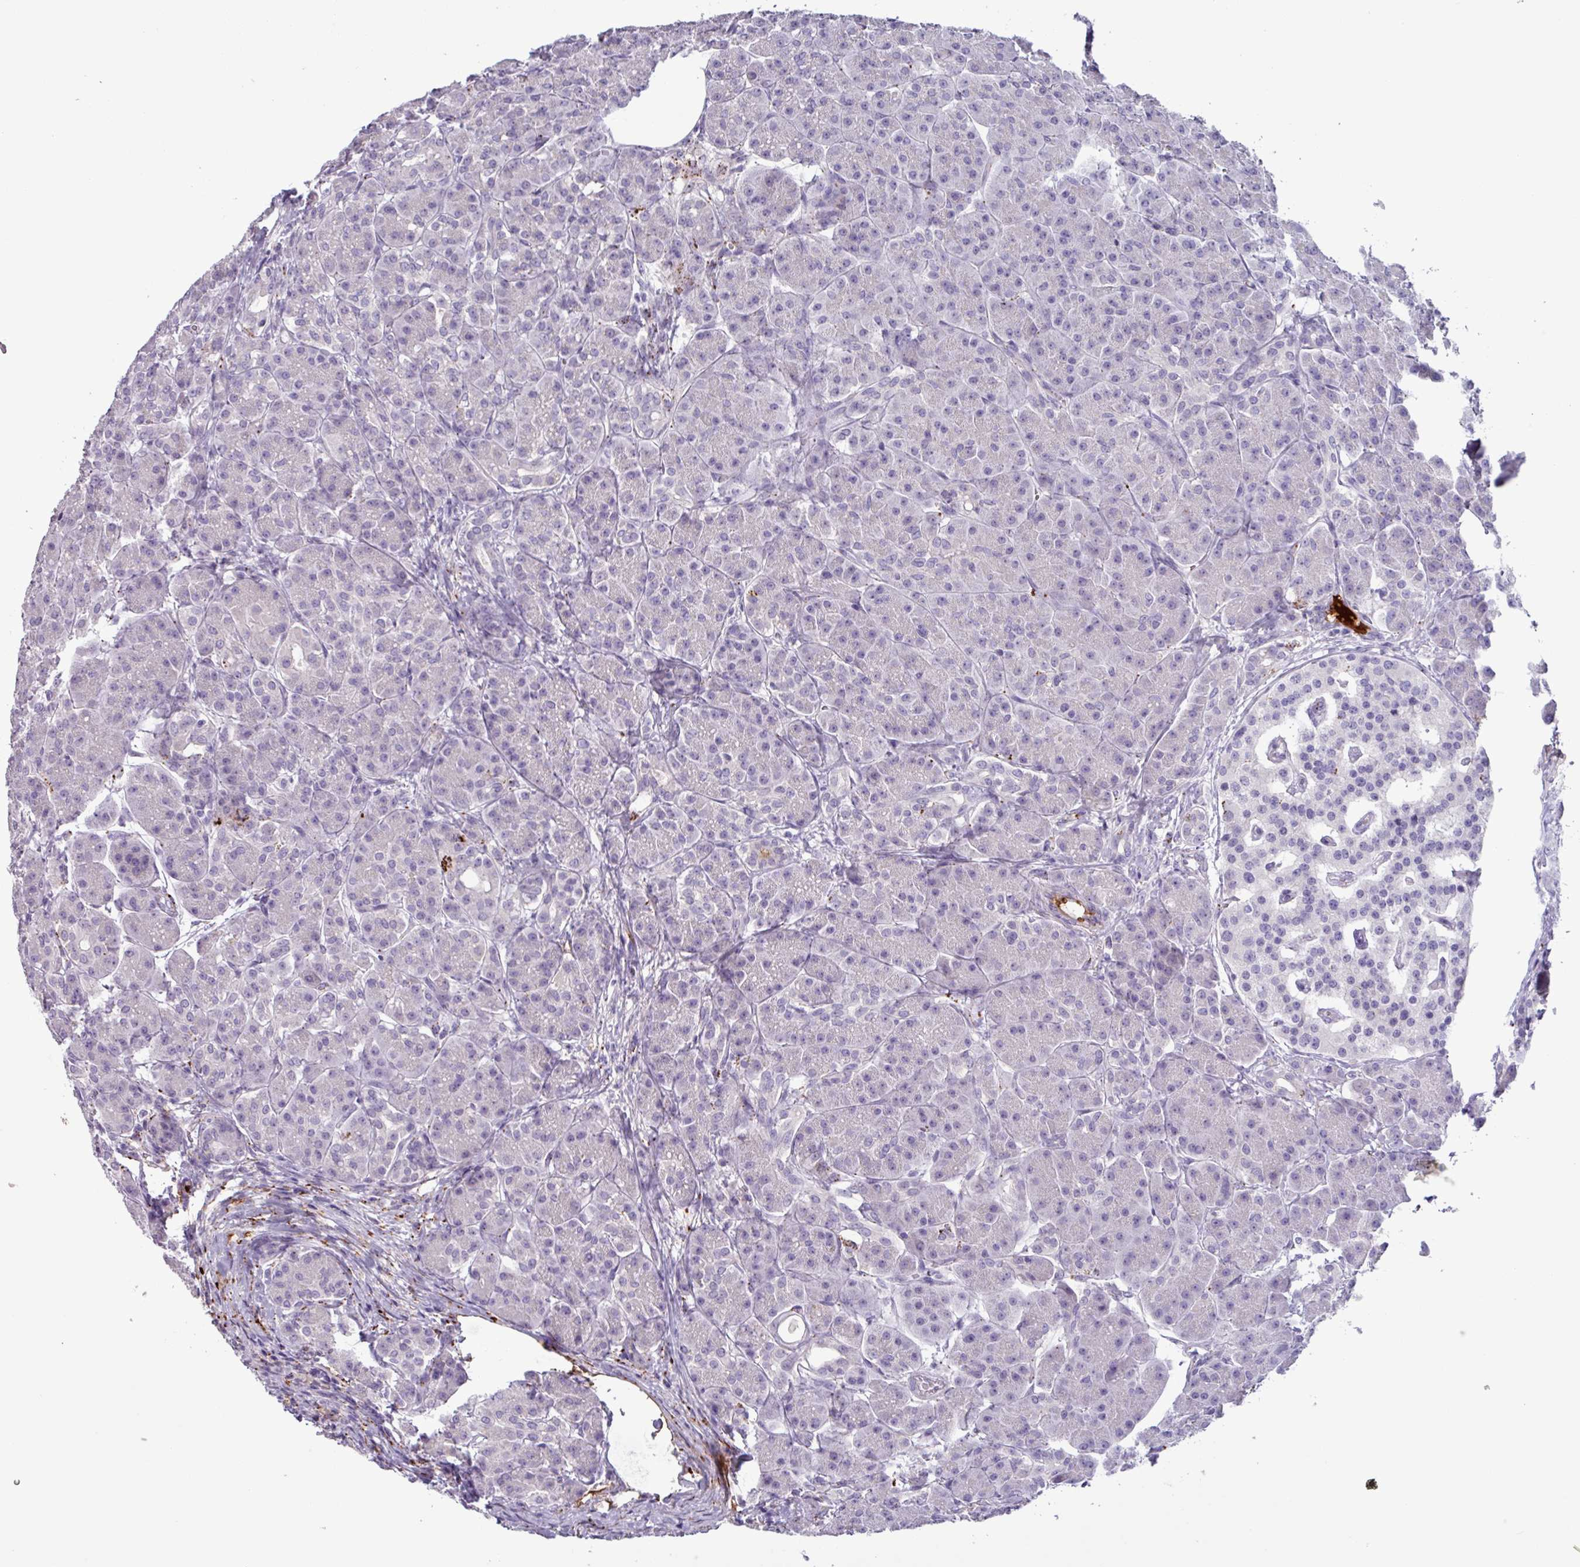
{"staining": {"intensity": "negative", "quantity": "none", "location": "none"}, "tissue": "pancreas", "cell_type": "Exocrine glandular cells", "image_type": "normal", "snomed": [{"axis": "morphology", "description": "Normal tissue, NOS"}, {"axis": "topography", "description": "Pancreas"}], "caption": "The image exhibits no significant staining in exocrine glandular cells of pancreas.", "gene": "PLIN2", "patient": {"sex": "male", "age": 63}}